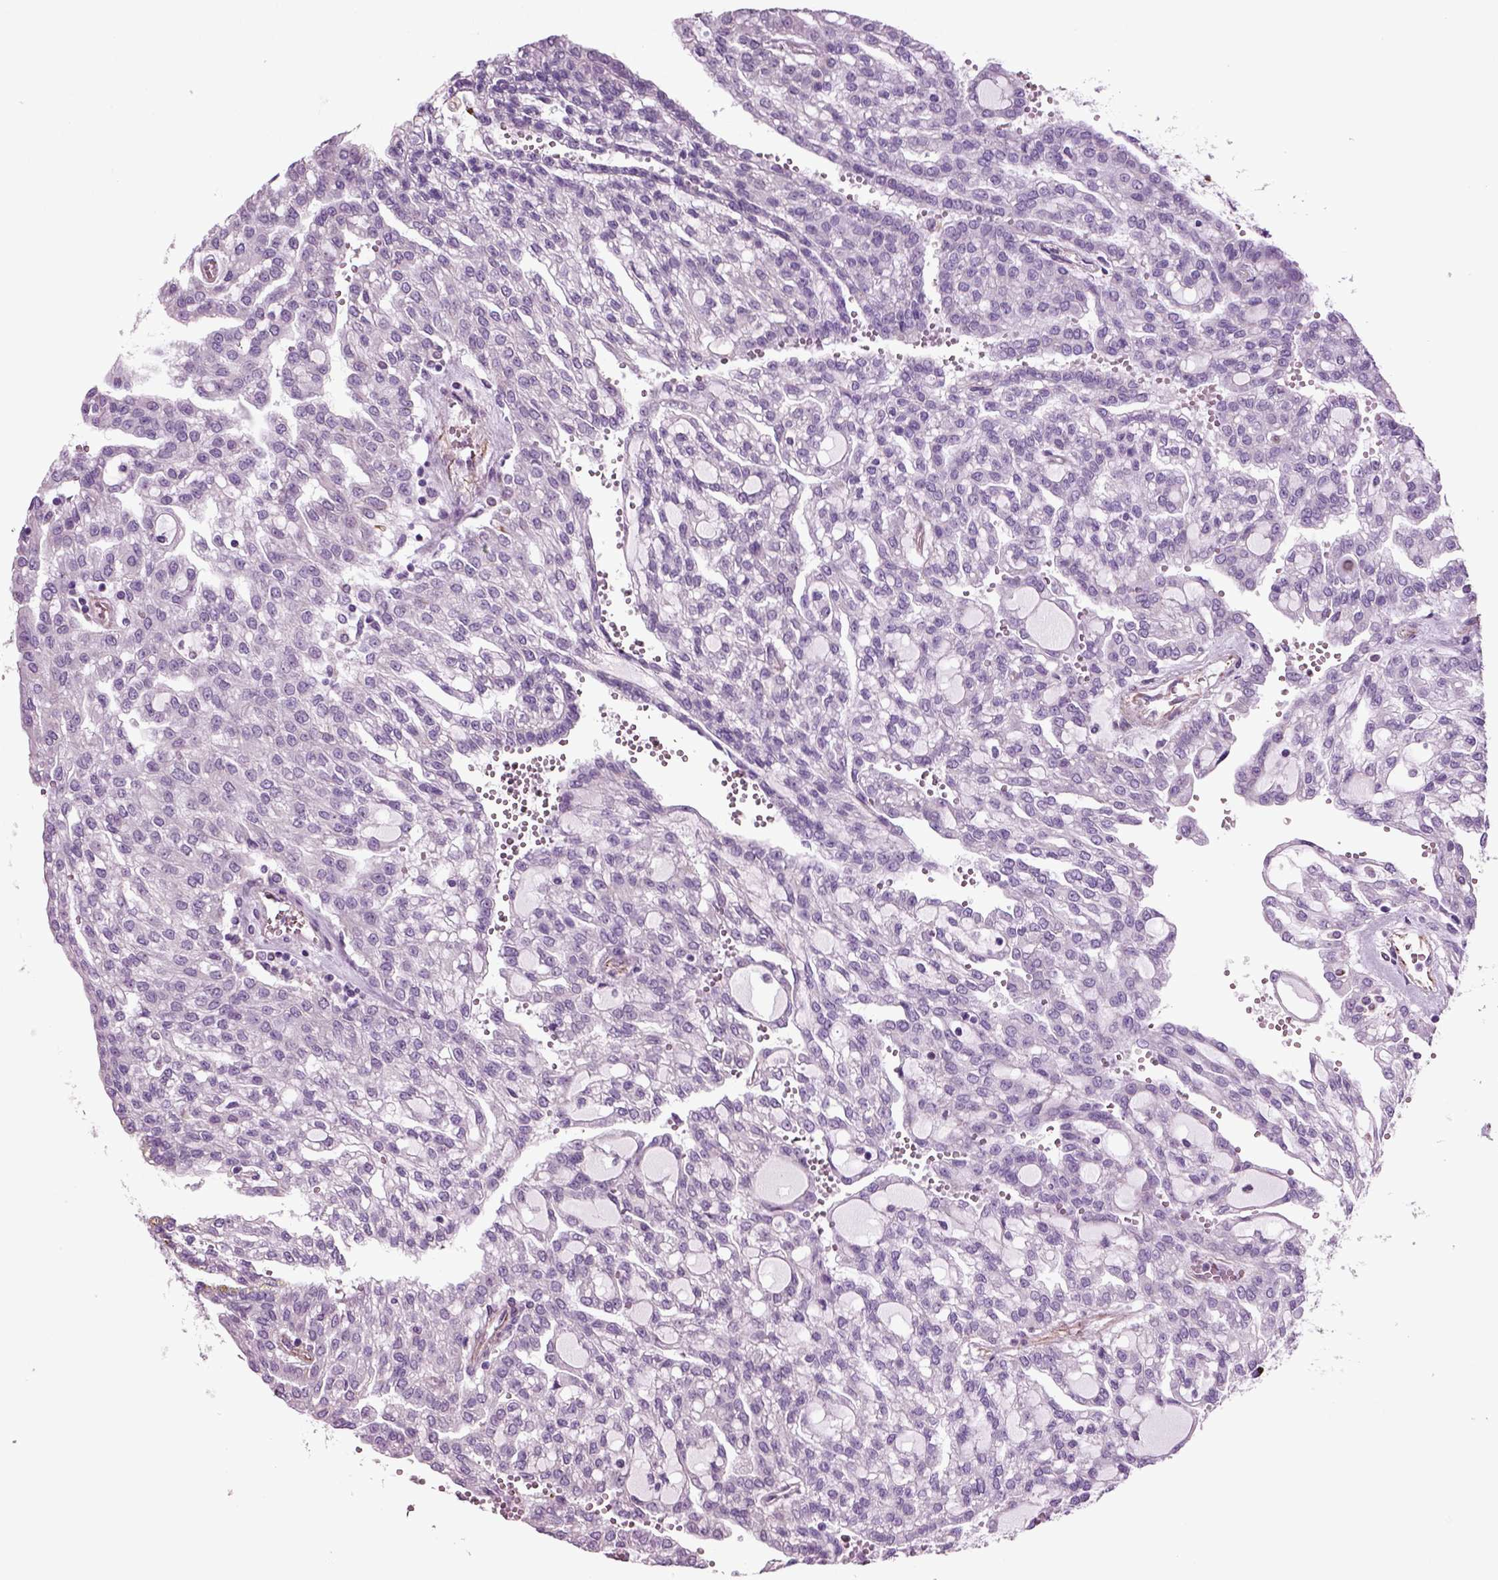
{"staining": {"intensity": "negative", "quantity": "none", "location": "none"}, "tissue": "renal cancer", "cell_type": "Tumor cells", "image_type": "cancer", "snomed": [{"axis": "morphology", "description": "Adenocarcinoma, NOS"}, {"axis": "topography", "description": "Kidney"}], "caption": "Tumor cells show no significant protein staining in adenocarcinoma (renal).", "gene": "ACER3", "patient": {"sex": "male", "age": 63}}